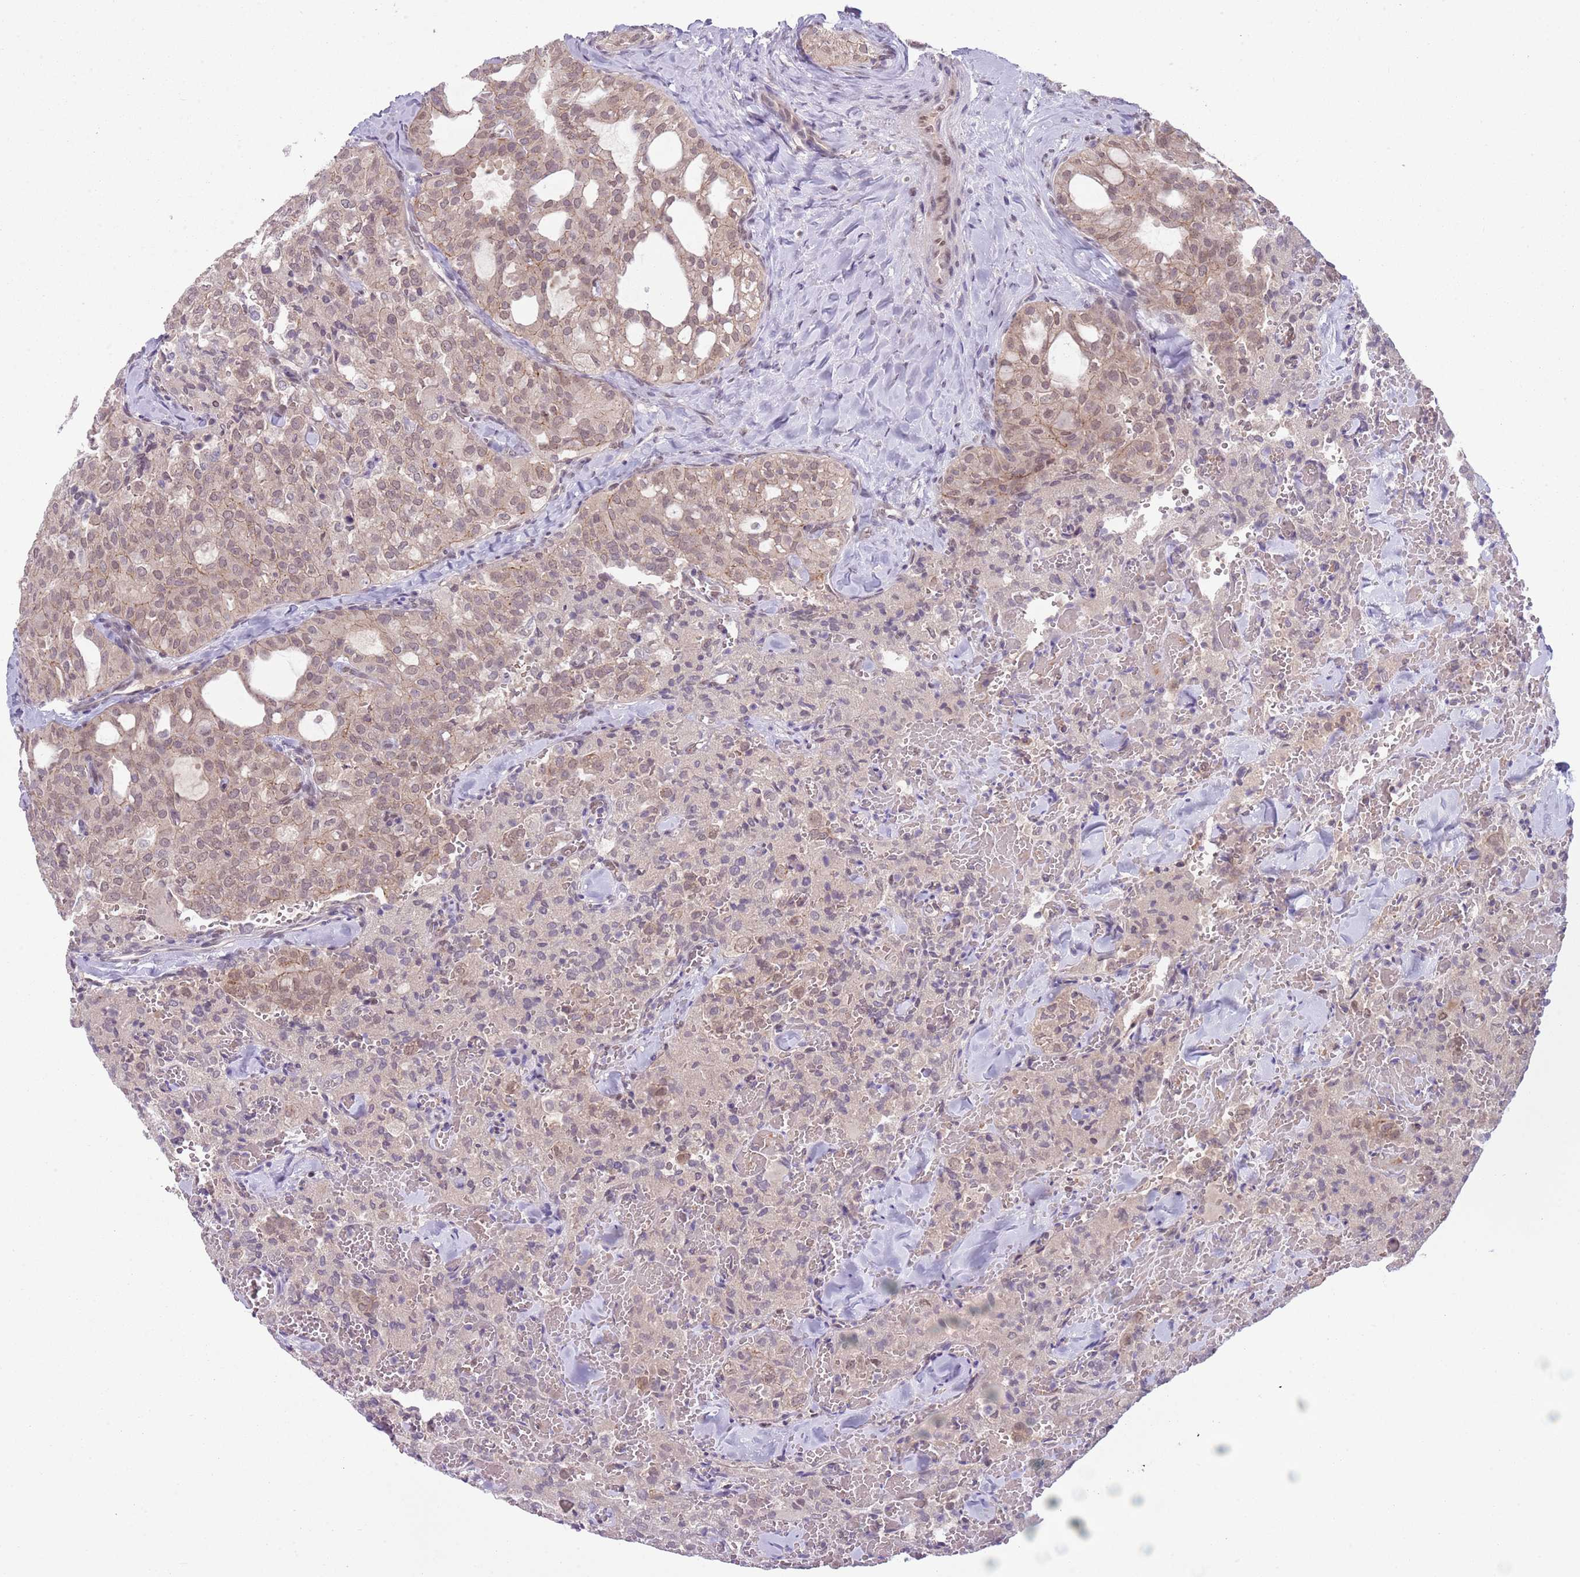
{"staining": {"intensity": "weak", "quantity": "25%-75%", "location": "nuclear"}, "tissue": "thyroid cancer", "cell_type": "Tumor cells", "image_type": "cancer", "snomed": [{"axis": "morphology", "description": "Follicular adenoma carcinoma, NOS"}, {"axis": "topography", "description": "Thyroid gland"}], "caption": "Human follicular adenoma carcinoma (thyroid) stained with a protein marker exhibits weak staining in tumor cells.", "gene": "TM2D1", "patient": {"sex": "male", "age": 75}}